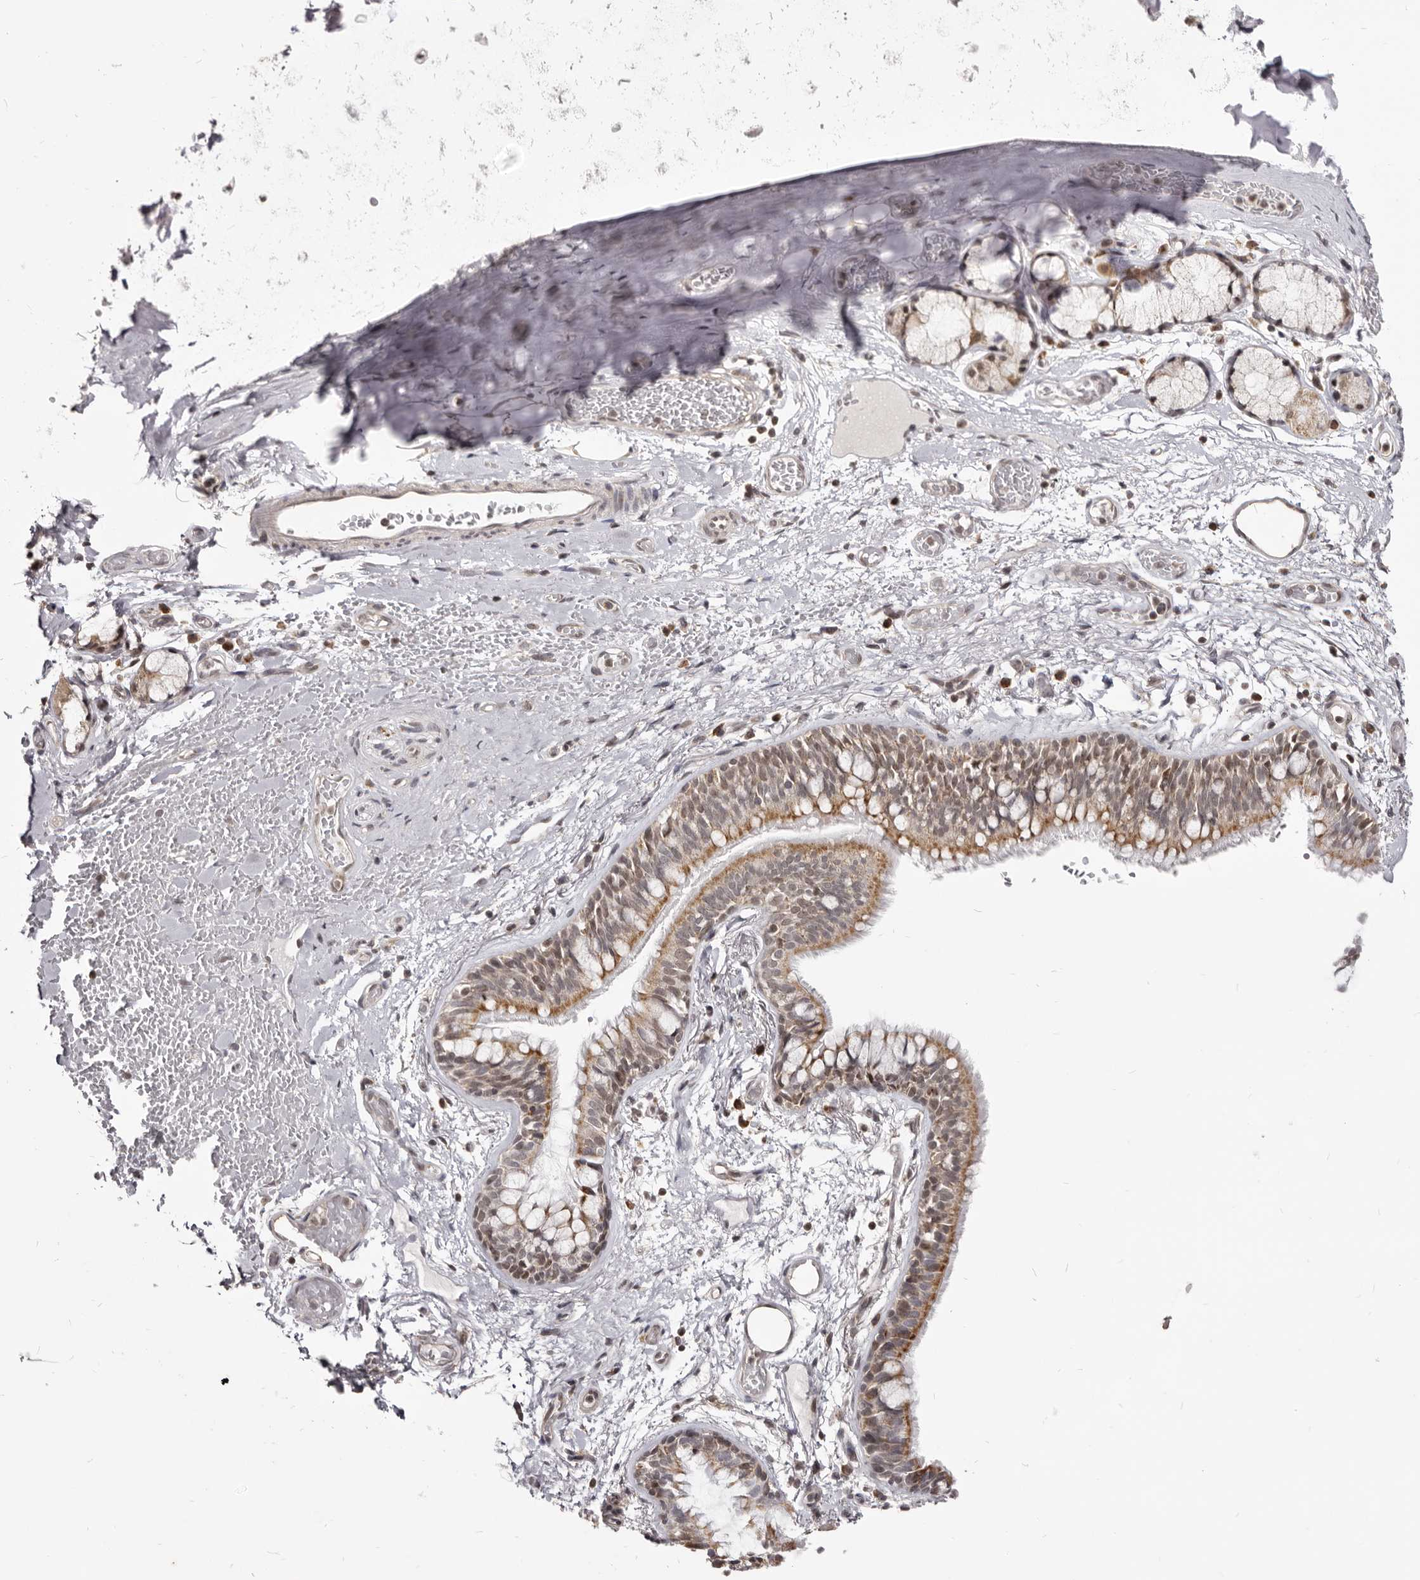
{"staining": {"intensity": "negative", "quantity": "none", "location": "none"}, "tissue": "adipose tissue", "cell_type": "Adipocytes", "image_type": "normal", "snomed": [{"axis": "morphology", "description": "Normal tissue, NOS"}, {"axis": "topography", "description": "Cartilage tissue"}, {"axis": "topography", "description": "Bronchus"}], "caption": "DAB immunohistochemical staining of unremarkable human adipose tissue demonstrates no significant positivity in adipocytes. (DAB immunohistochemistry with hematoxylin counter stain).", "gene": "THUMPD1", "patient": {"sex": "female", "age": 73}}